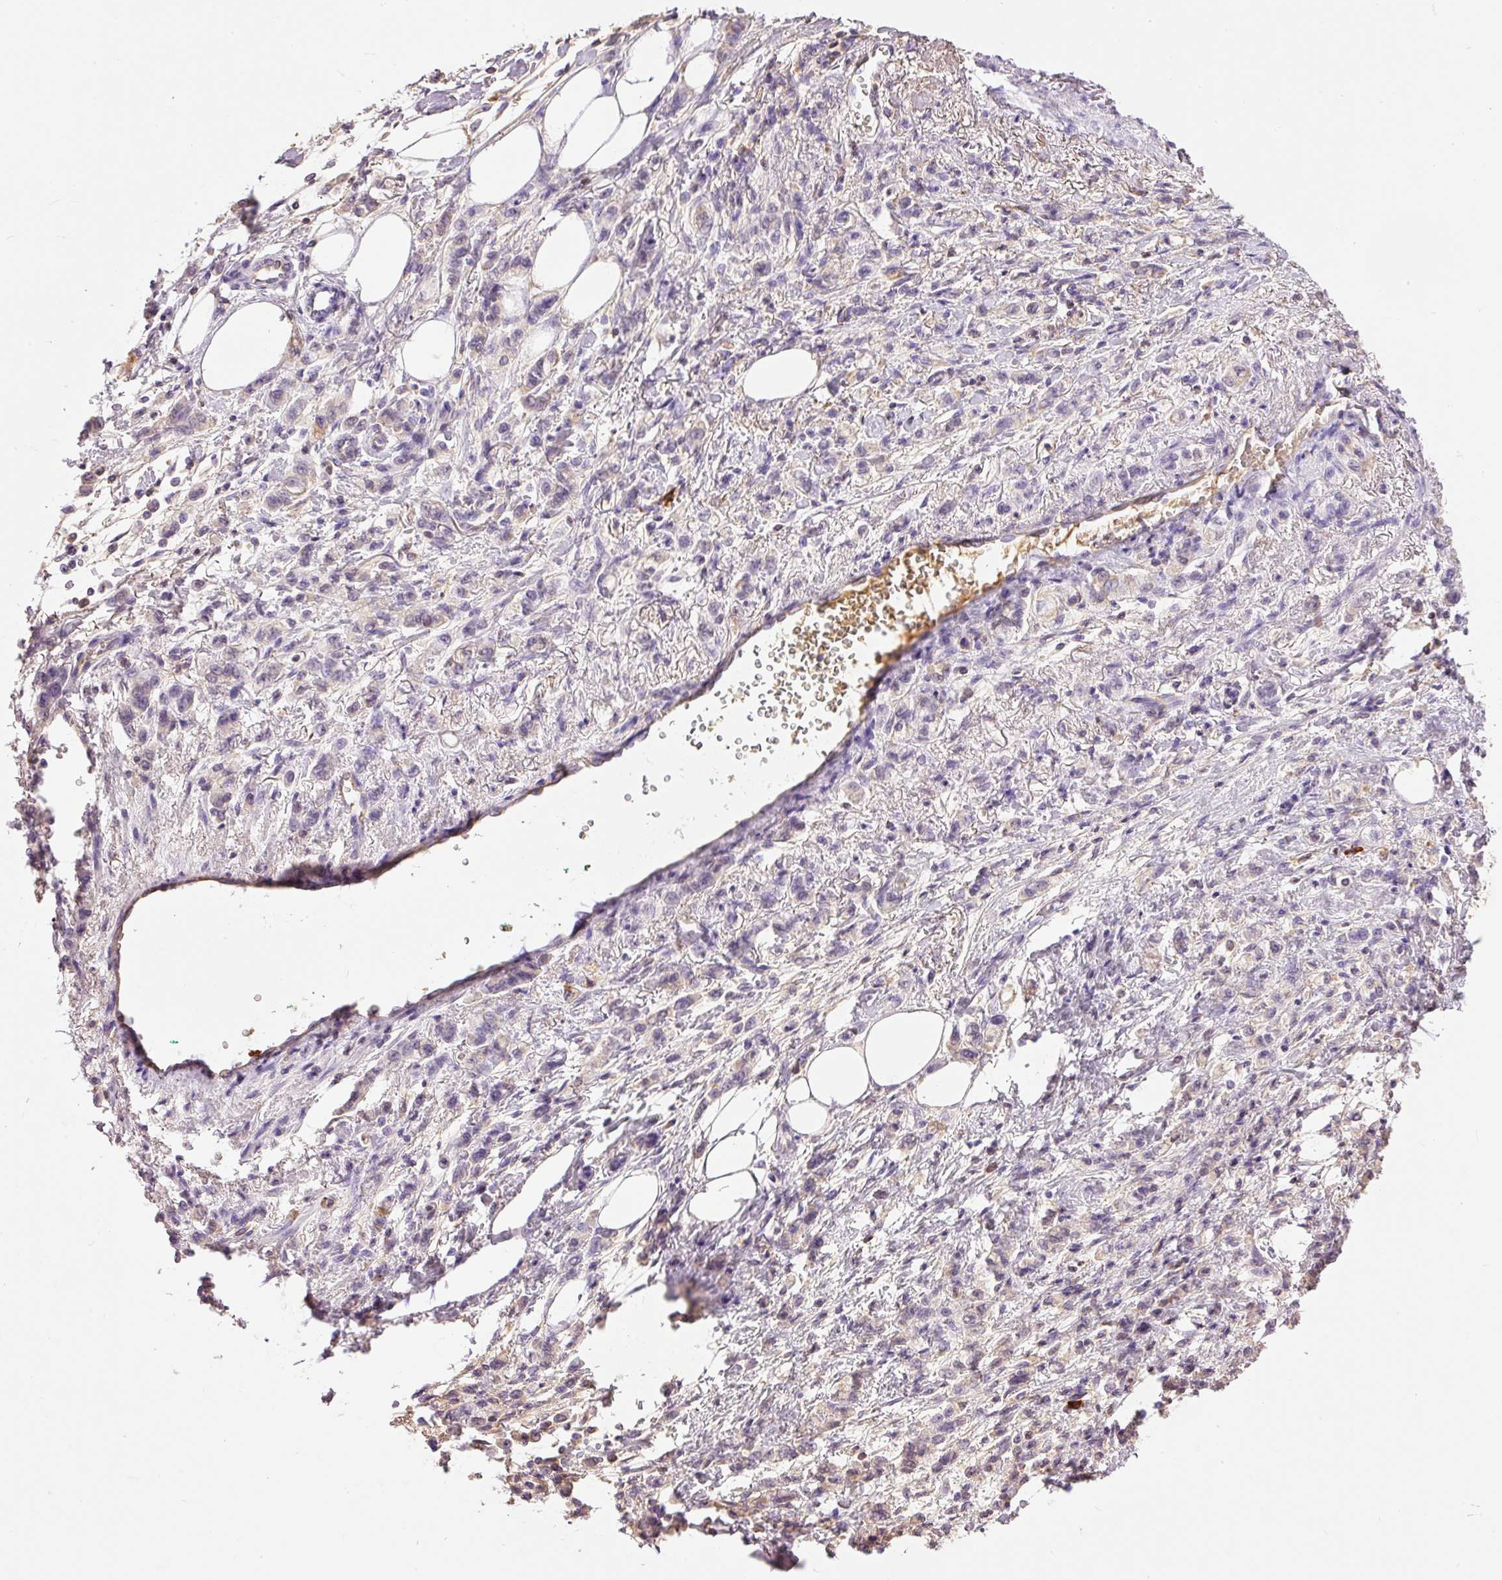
{"staining": {"intensity": "negative", "quantity": "none", "location": "none"}, "tissue": "stomach cancer", "cell_type": "Tumor cells", "image_type": "cancer", "snomed": [{"axis": "morphology", "description": "Adenocarcinoma, NOS"}, {"axis": "topography", "description": "Stomach"}], "caption": "A micrograph of stomach cancer stained for a protein displays no brown staining in tumor cells. Nuclei are stained in blue.", "gene": "PRPF38B", "patient": {"sex": "male", "age": 77}}